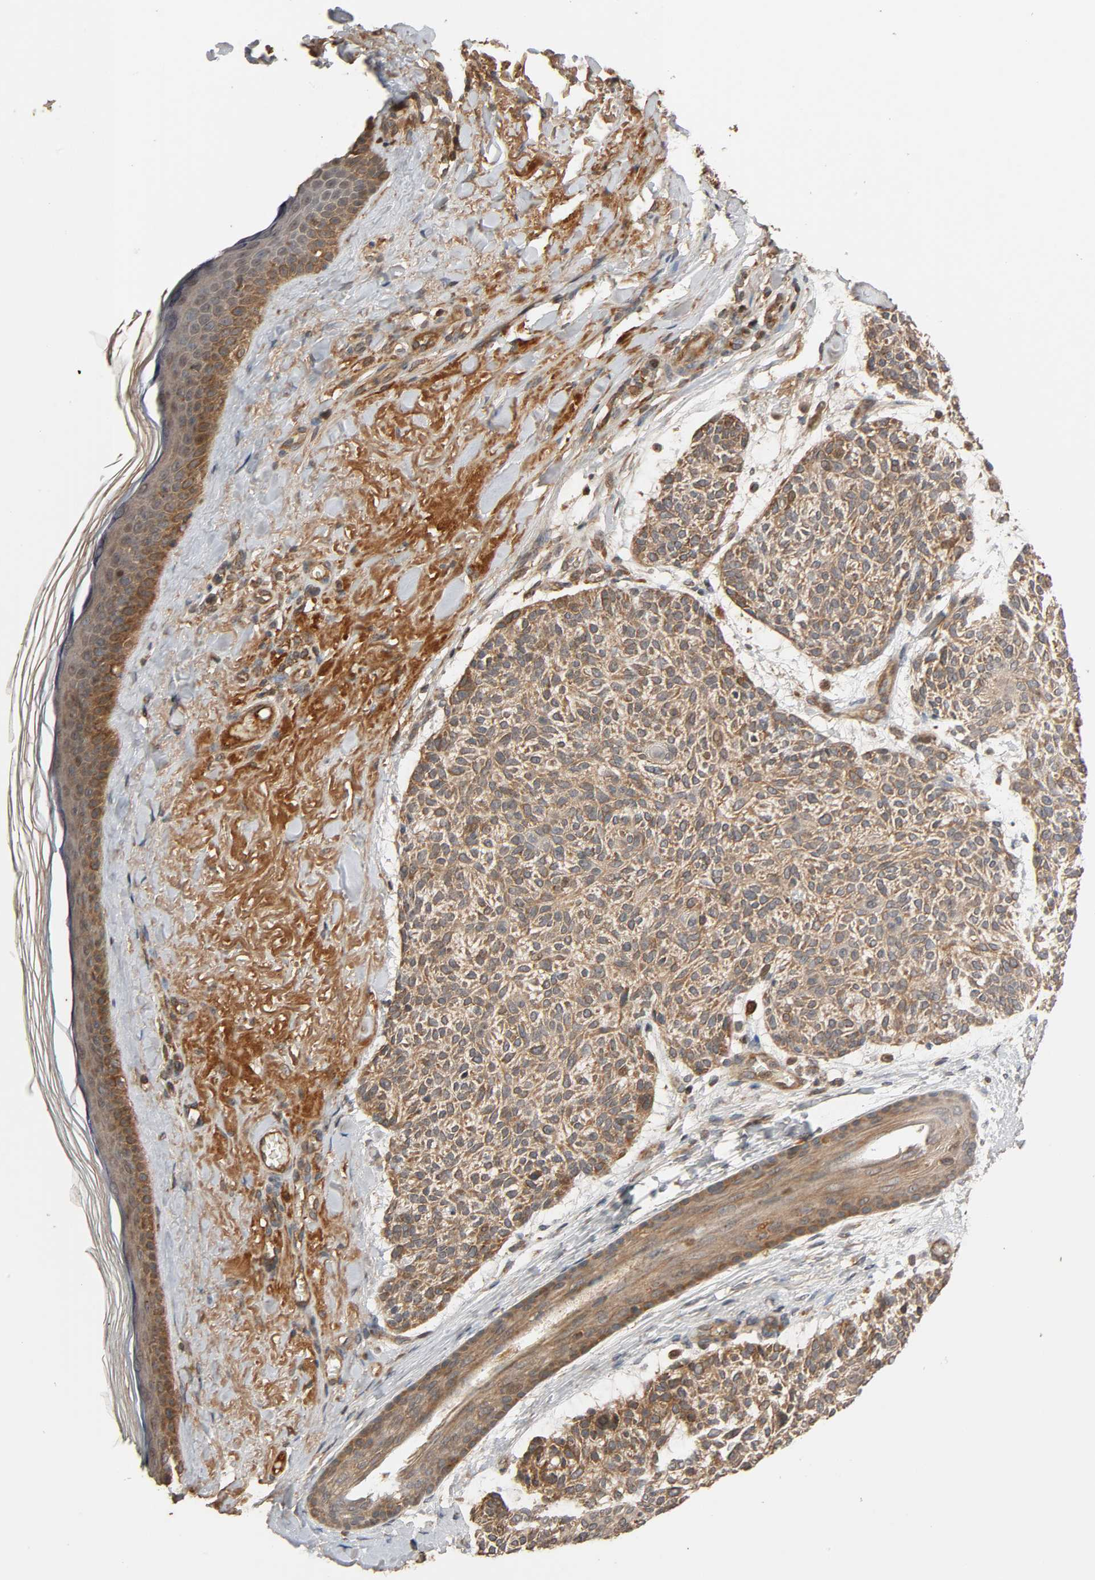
{"staining": {"intensity": "moderate", "quantity": ">75%", "location": "cytoplasmic/membranous"}, "tissue": "skin cancer", "cell_type": "Tumor cells", "image_type": "cancer", "snomed": [{"axis": "morphology", "description": "Normal tissue, NOS"}, {"axis": "morphology", "description": "Basal cell carcinoma"}, {"axis": "topography", "description": "Skin"}], "caption": "About >75% of tumor cells in skin cancer (basal cell carcinoma) demonstrate moderate cytoplasmic/membranous protein staining as visualized by brown immunohistochemical staining.", "gene": "MAP3K8", "patient": {"sex": "female", "age": 70}}